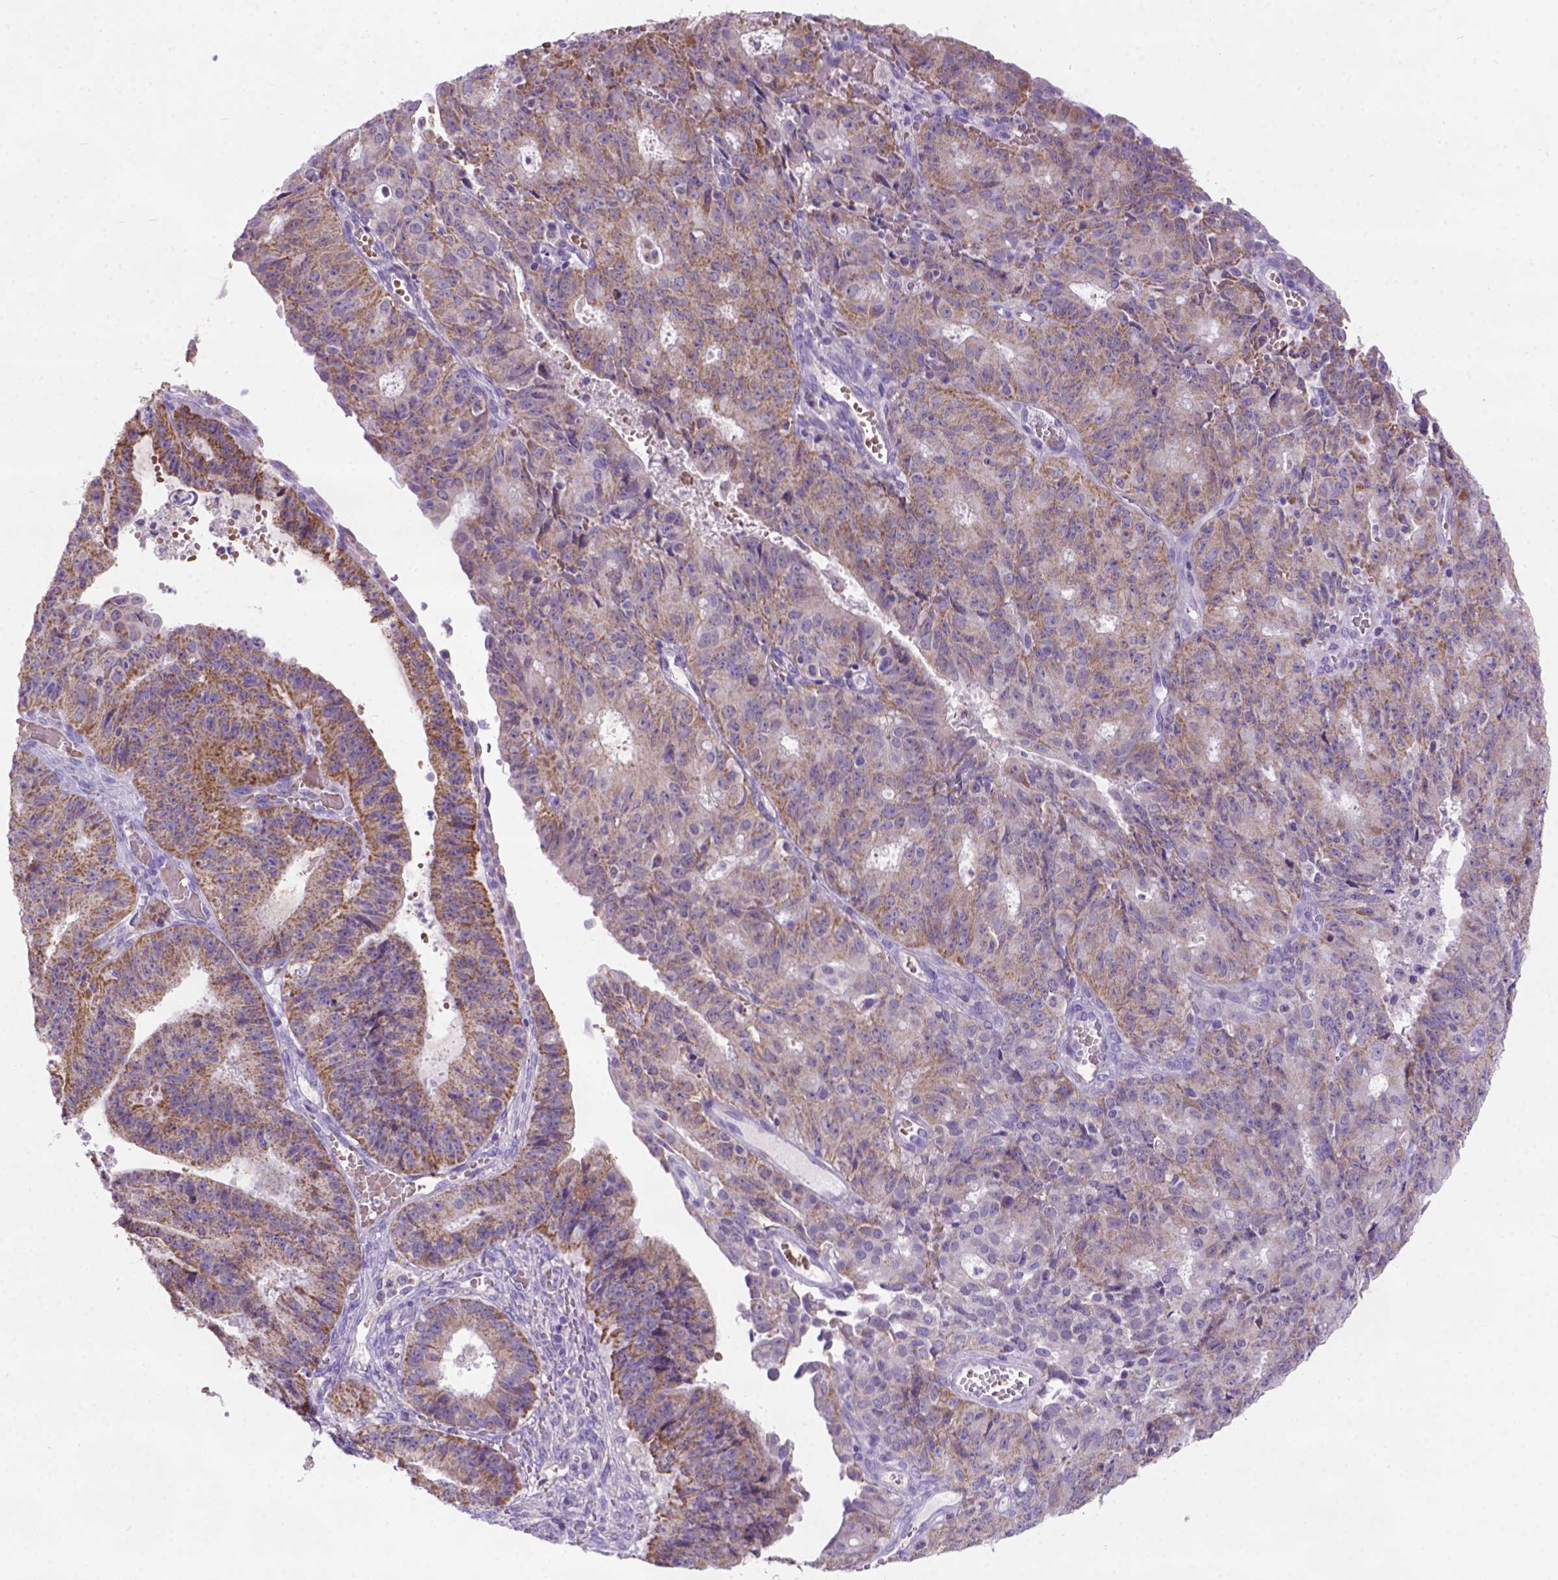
{"staining": {"intensity": "weak", "quantity": ">75%", "location": "cytoplasmic/membranous"}, "tissue": "ovarian cancer", "cell_type": "Tumor cells", "image_type": "cancer", "snomed": [{"axis": "morphology", "description": "Carcinoma, endometroid"}, {"axis": "topography", "description": "Ovary"}], "caption": "Ovarian cancer stained for a protein displays weak cytoplasmic/membranous positivity in tumor cells.", "gene": "L2HGDH", "patient": {"sex": "female", "age": 42}}